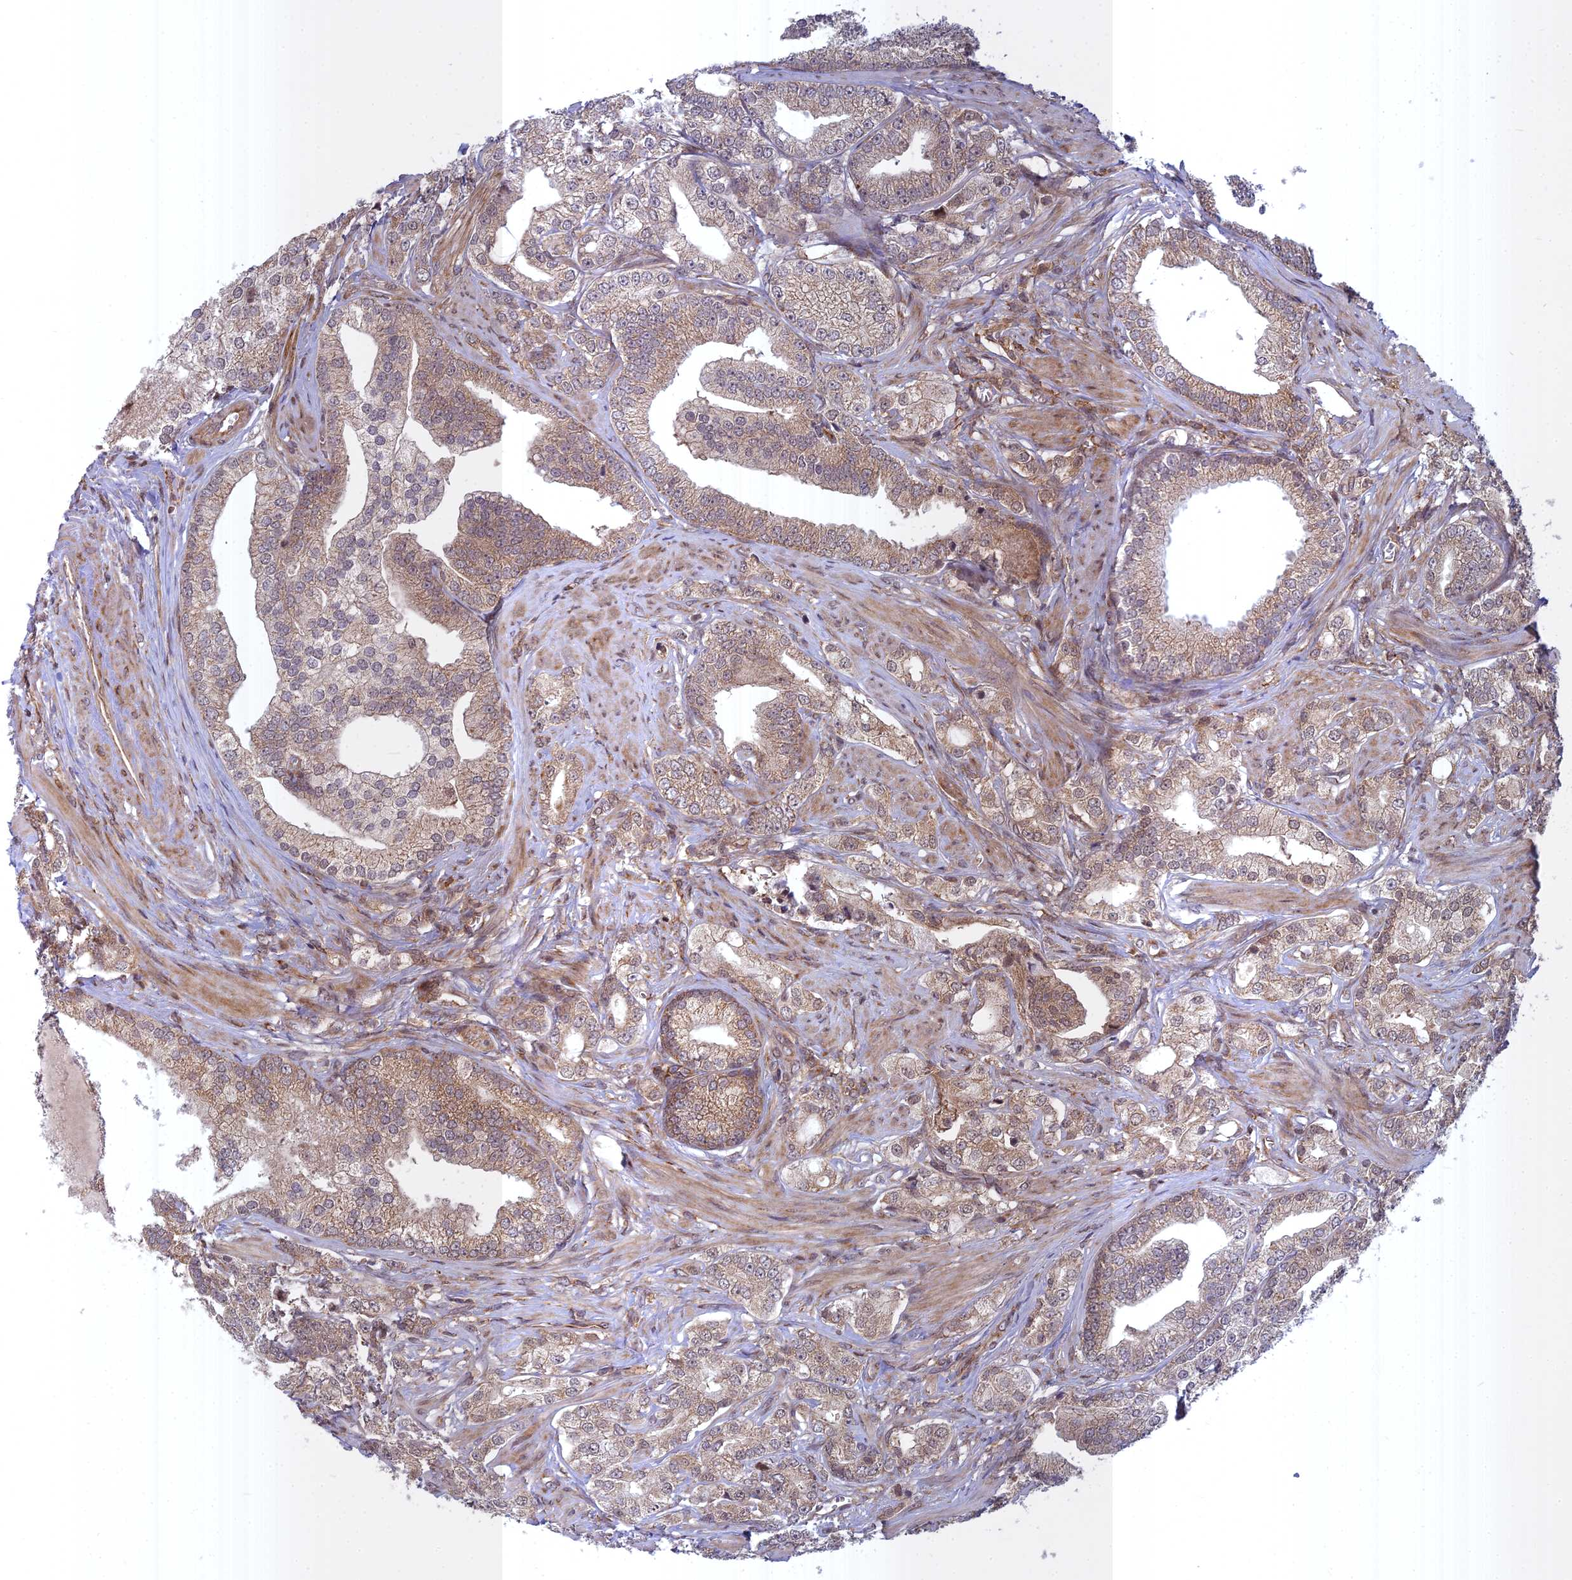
{"staining": {"intensity": "moderate", "quantity": "25%-75%", "location": "cytoplasmic/membranous,nuclear"}, "tissue": "prostate cancer", "cell_type": "Tumor cells", "image_type": "cancer", "snomed": [{"axis": "morphology", "description": "Adenocarcinoma, High grade"}, {"axis": "topography", "description": "Prostate"}], "caption": "Prostate cancer was stained to show a protein in brown. There is medium levels of moderate cytoplasmic/membranous and nuclear positivity in approximately 25%-75% of tumor cells.", "gene": "COMMD2", "patient": {"sex": "male", "age": 50}}